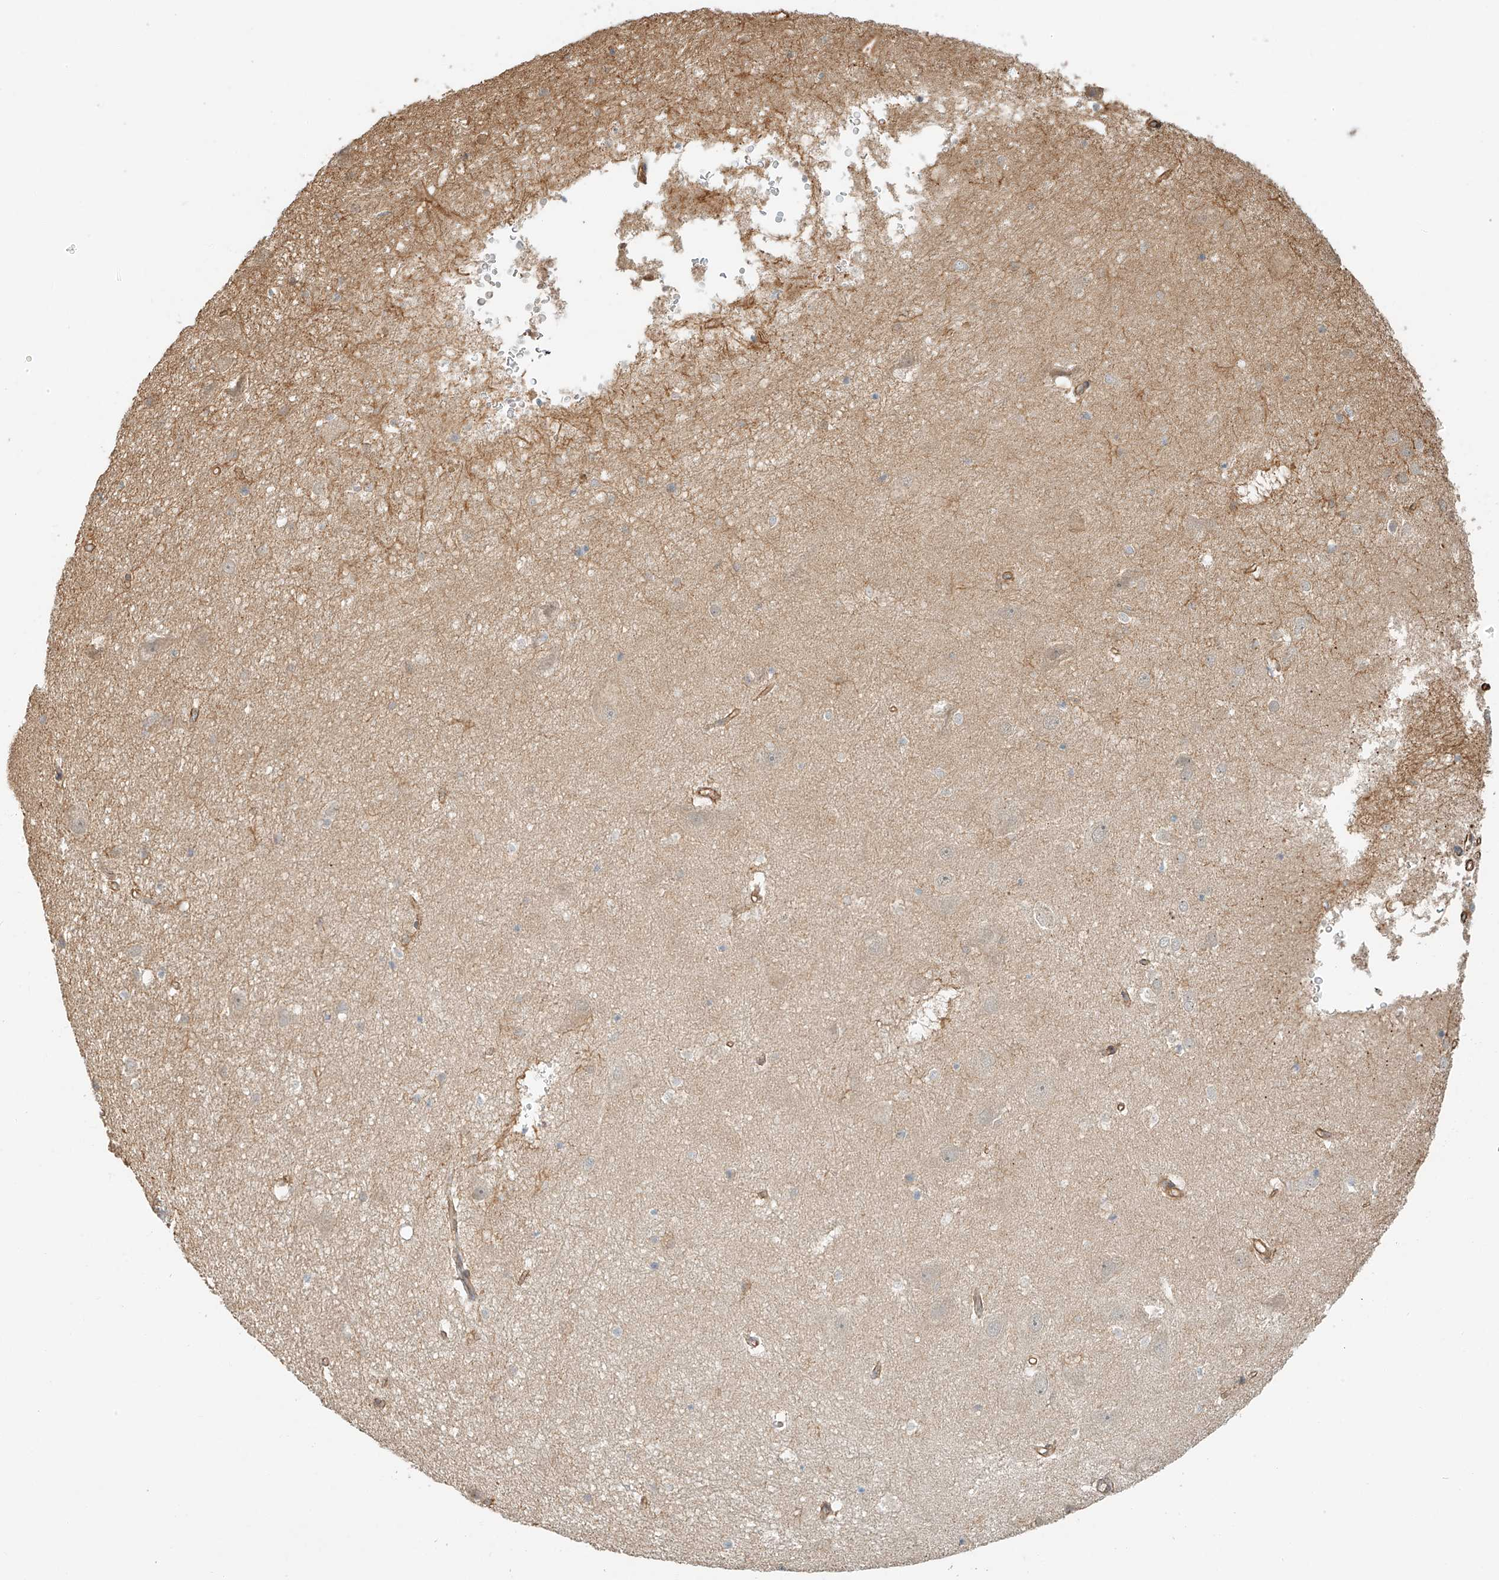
{"staining": {"intensity": "negative", "quantity": "none", "location": "none"}, "tissue": "hippocampus", "cell_type": "Glial cells", "image_type": "normal", "snomed": [{"axis": "morphology", "description": "Normal tissue, NOS"}, {"axis": "topography", "description": "Hippocampus"}], "caption": "Micrograph shows no protein expression in glial cells of benign hippocampus.", "gene": "CSMD3", "patient": {"sex": "female", "age": 52}}